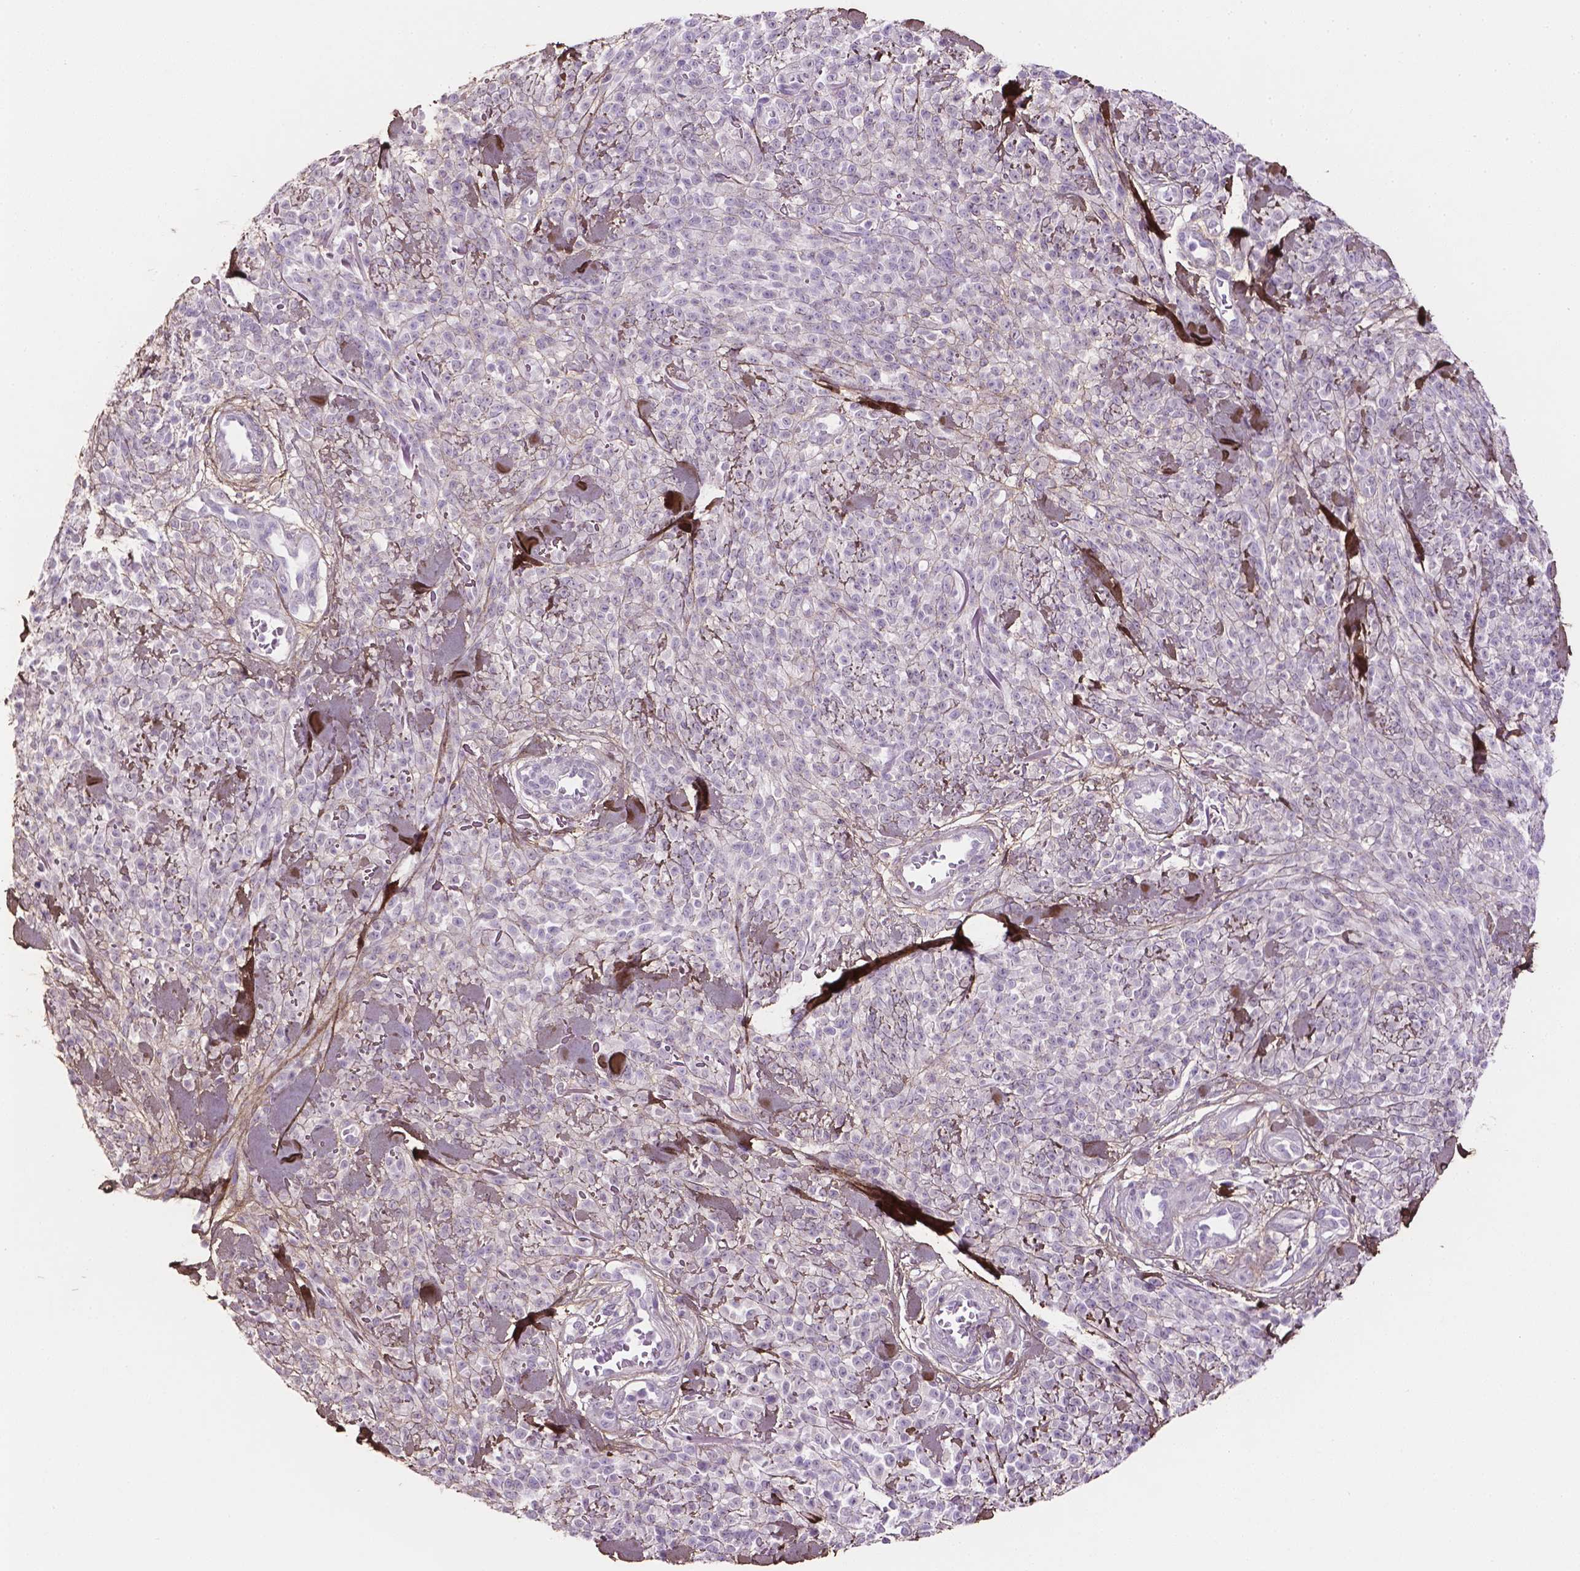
{"staining": {"intensity": "negative", "quantity": "none", "location": "none"}, "tissue": "melanoma", "cell_type": "Tumor cells", "image_type": "cancer", "snomed": [{"axis": "morphology", "description": "Malignant melanoma, NOS"}, {"axis": "topography", "description": "Skin"}, {"axis": "topography", "description": "Skin of trunk"}], "caption": "An immunohistochemistry (IHC) image of melanoma is shown. There is no staining in tumor cells of melanoma.", "gene": "DLG2", "patient": {"sex": "male", "age": 74}}